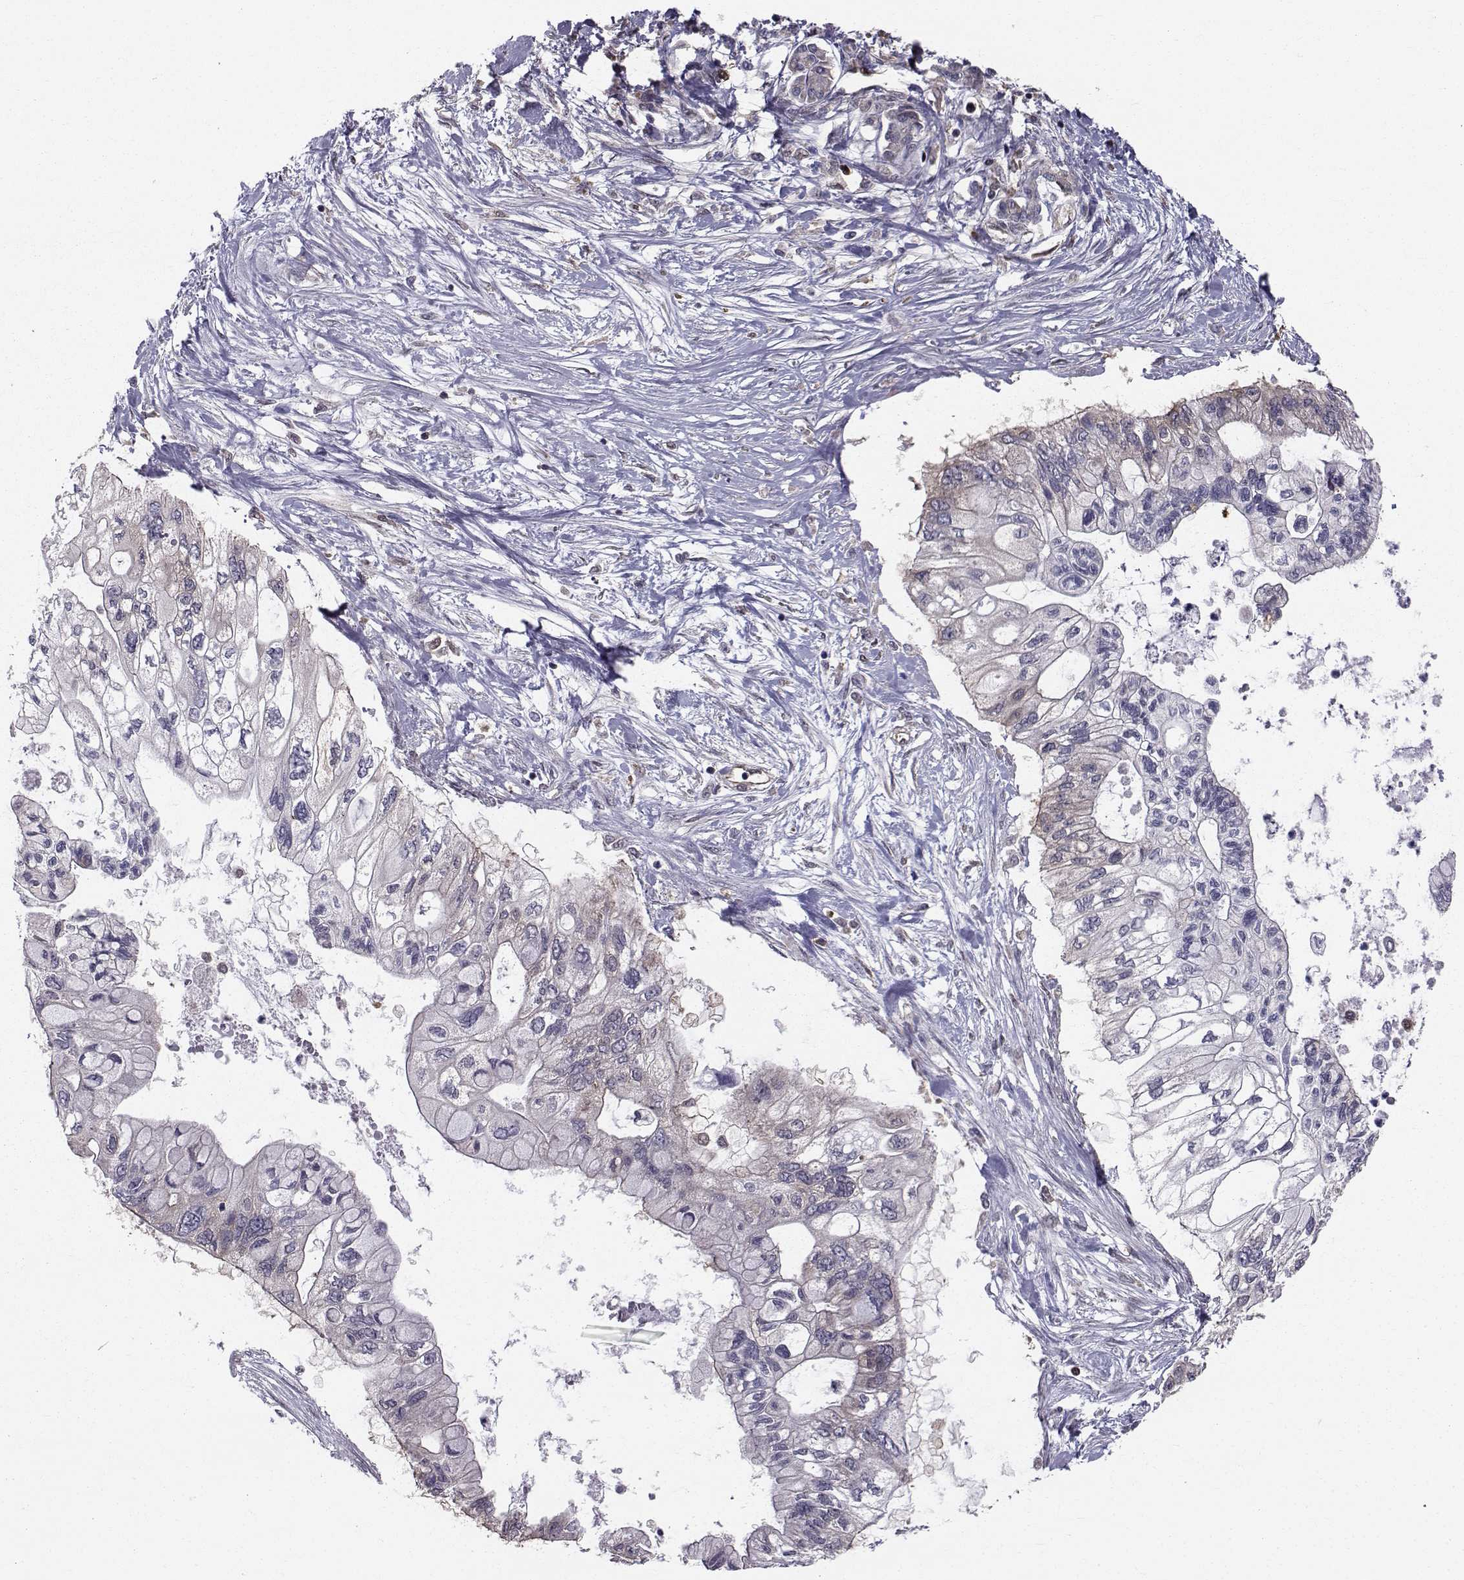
{"staining": {"intensity": "weak", "quantity": "<25%", "location": "cytoplasmic/membranous"}, "tissue": "pancreatic cancer", "cell_type": "Tumor cells", "image_type": "cancer", "snomed": [{"axis": "morphology", "description": "Adenocarcinoma, NOS"}, {"axis": "topography", "description": "Pancreas"}], "caption": "Image shows no significant protein expression in tumor cells of adenocarcinoma (pancreatic).", "gene": "HSP90AB1", "patient": {"sex": "female", "age": 77}}